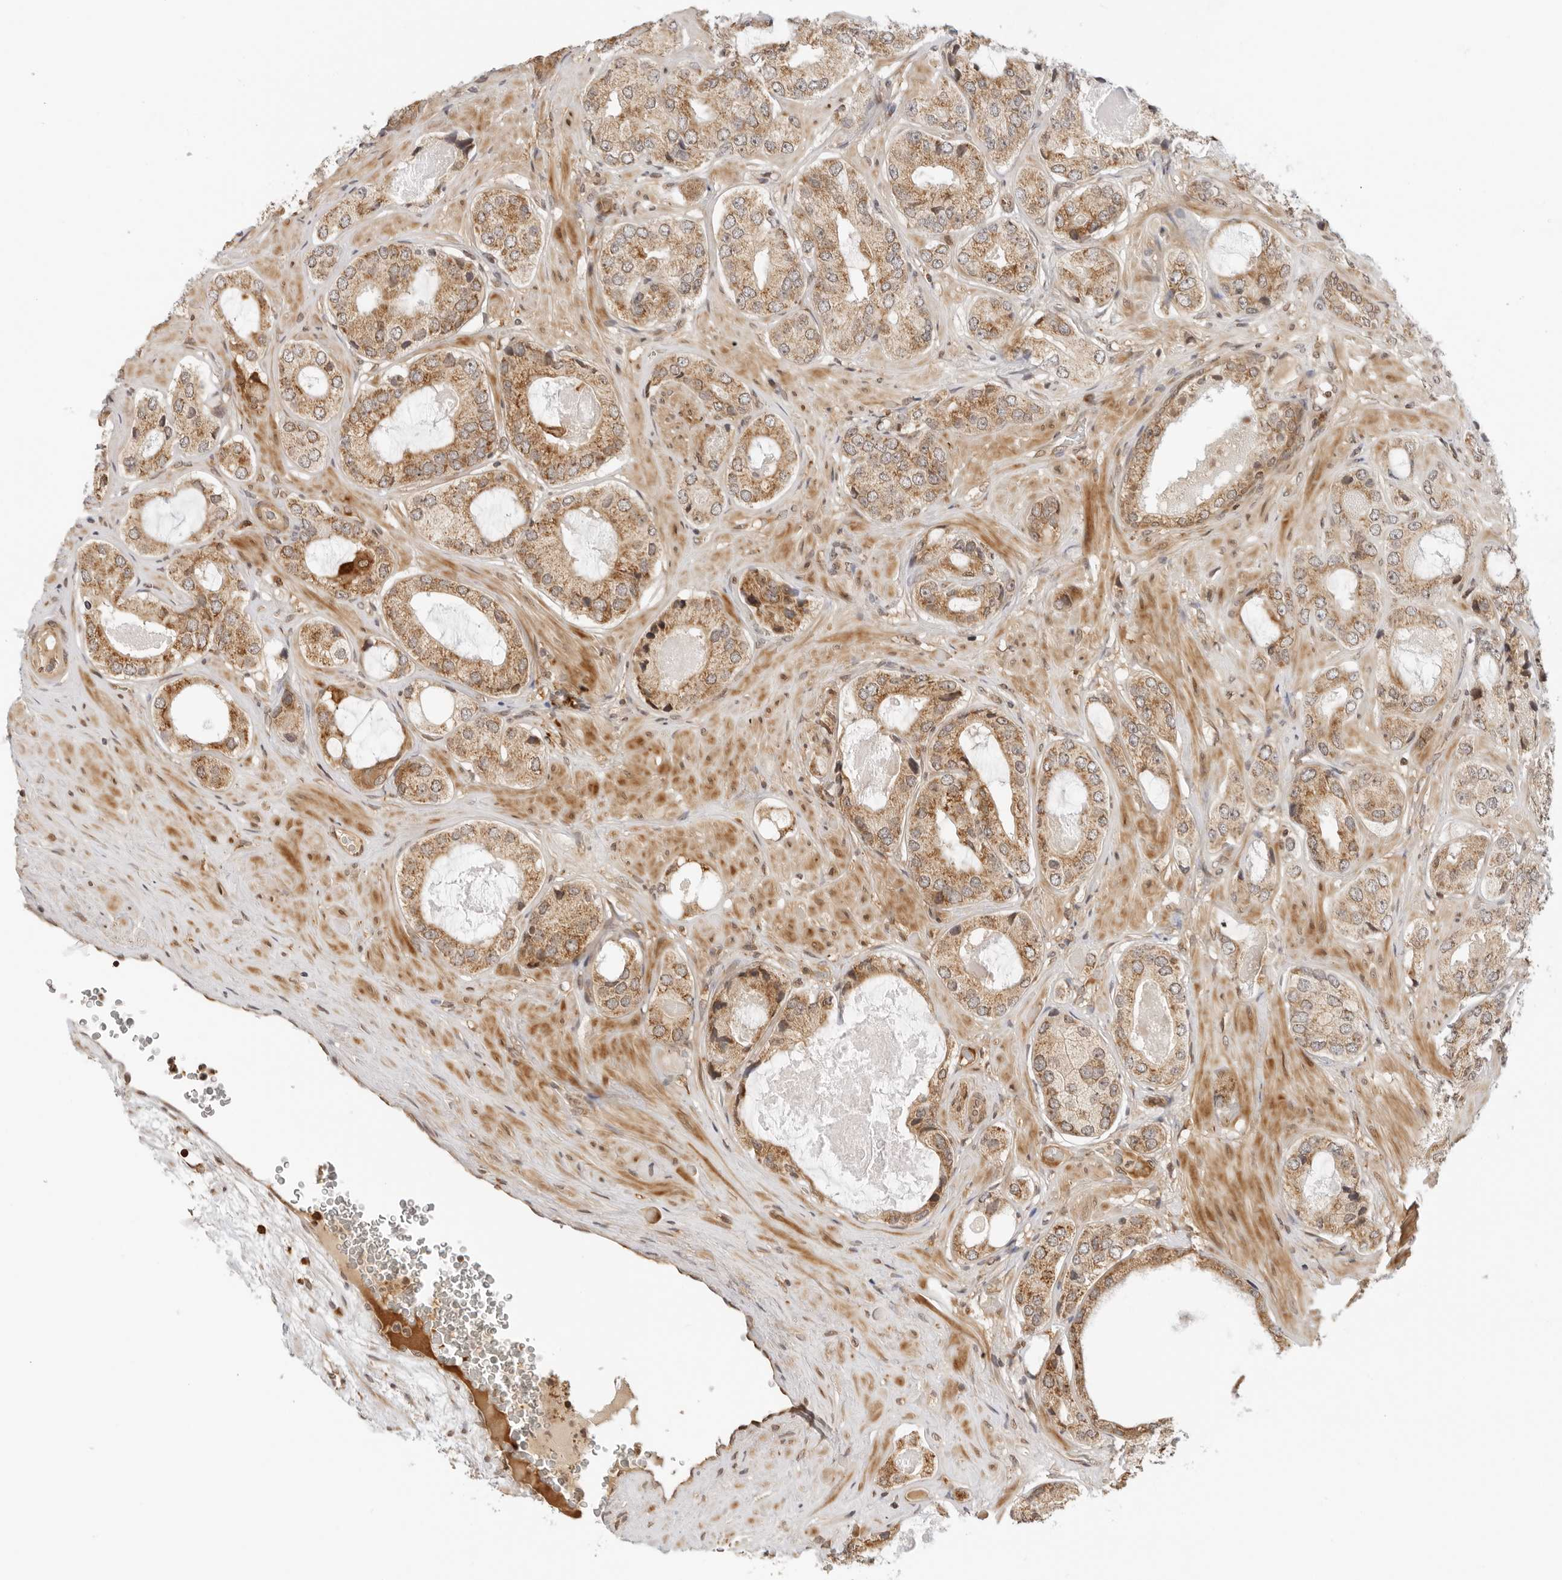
{"staining": {"intensity": "moderate", "quantity": ">75%", "location": "cytoplasmic/membranous"}, "tissue": "prostate cancer", "cell_type": "Tumor cells", "image_type": "cancer", "snomed": [{"axis": "morphology", "description": "Adenocarcinoma, High grade"}, {"axis": "topography", "description": "Prostate"}], "caption": "Adenocarcinoma (high-grade) (prostate) was stained to show a protein in brown. There is medium levels of moderate cytoplasmic/membranous expression in about >75% of tumor cells.", "gene": "RC3H1", "patient": {"sex": "male", "age": 59}}